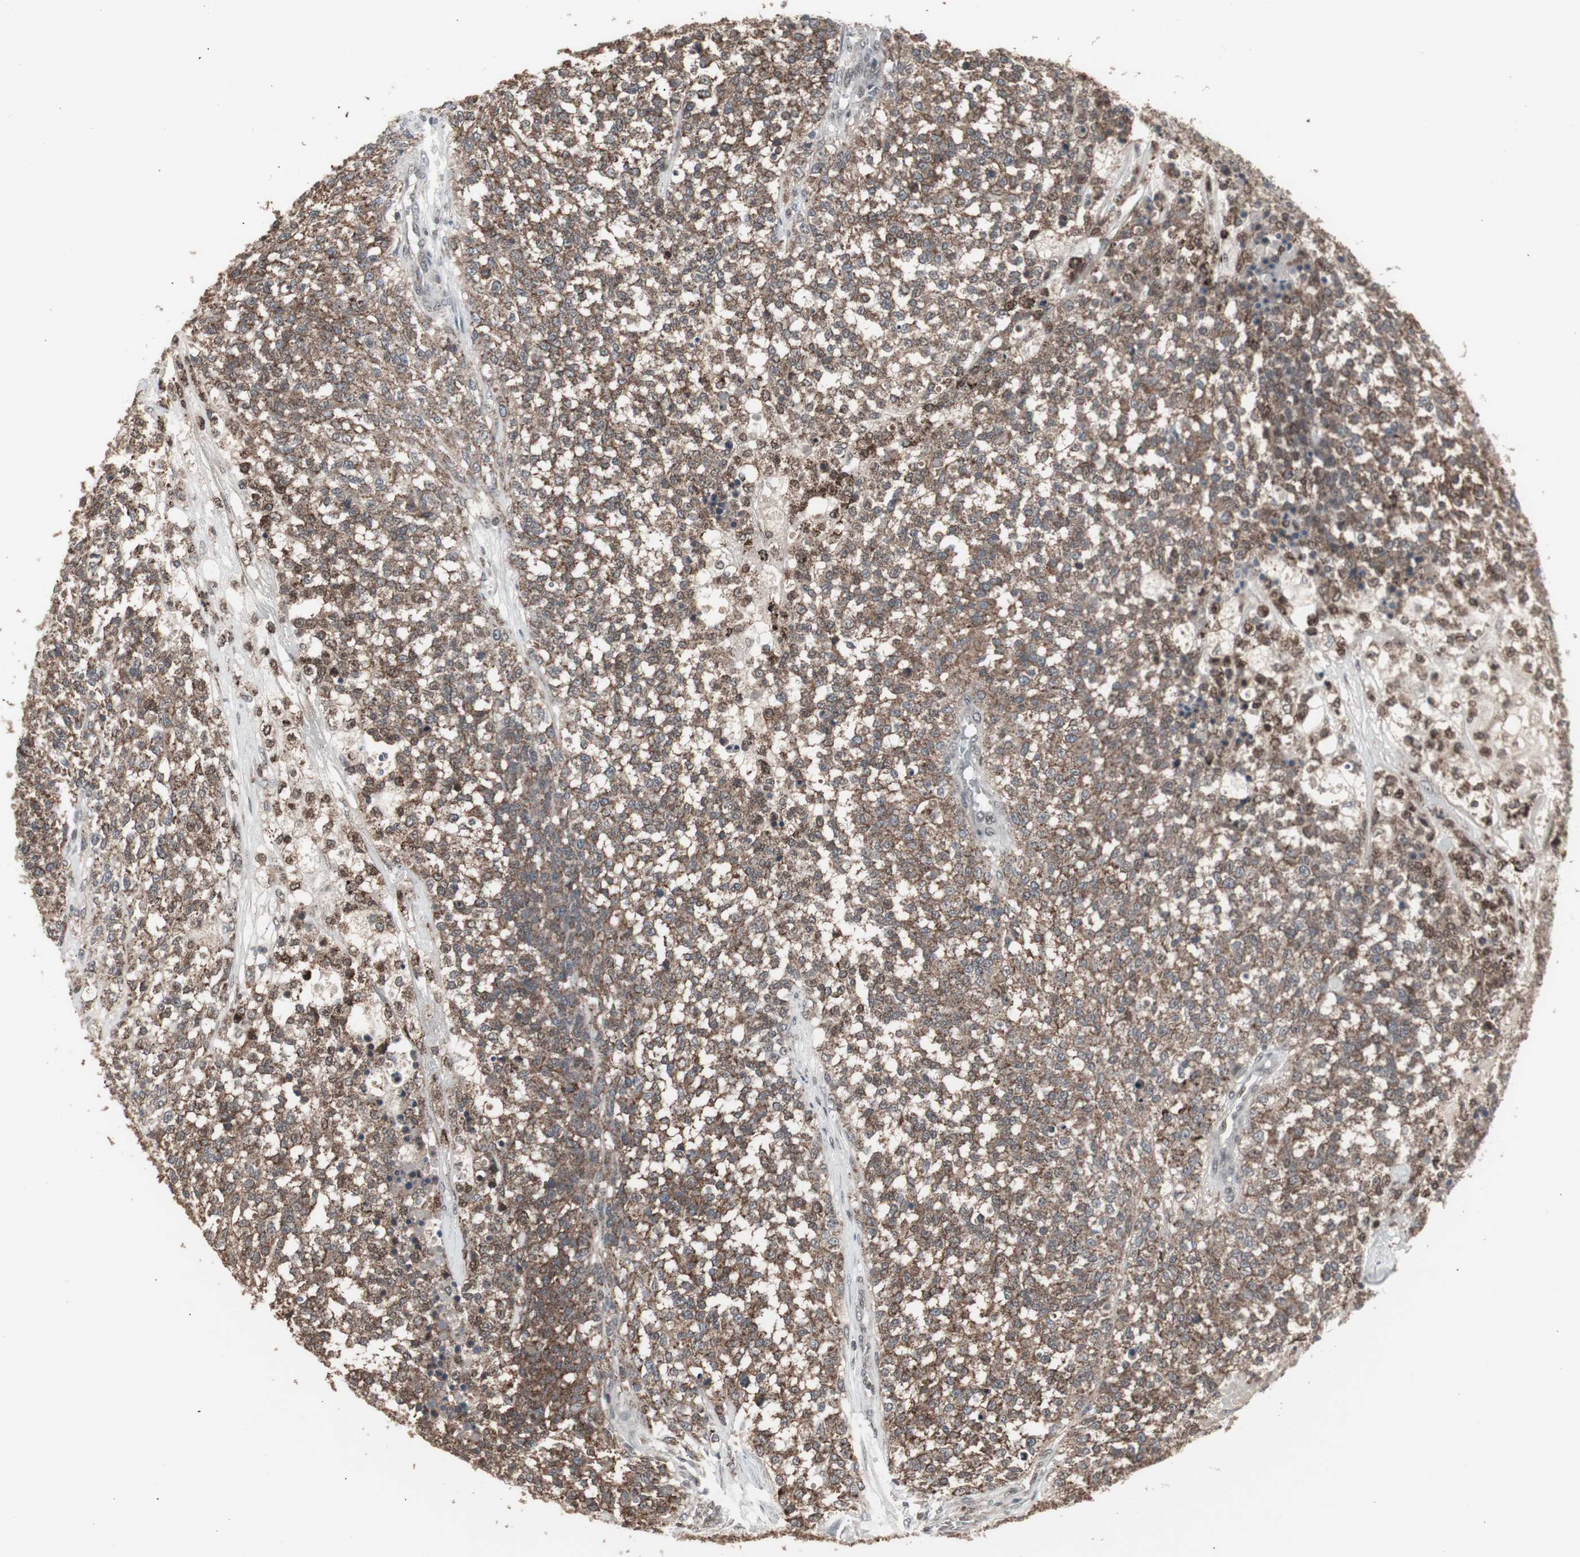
{"staining": {"intensity": "moderate", "quantity": ">75%", "location": "cytoplasmic/membranous"}, "tissue": "testis cancer", "cell_type": "Tumor cells", "image_type": "cancer", "snomed": [{"axis": "morphology", "description": "Seminoma, NOS"}, {"axis": "topography", "description": "Testis"}], "caption": "Immunohistochemical staining of human testis cancer exhibits medium levels of moderate cytoplasmic/membranous staining in about >75% of tumor cells.", "gene": "RXRA", "patient": {"sex": "male", "age": 59}}